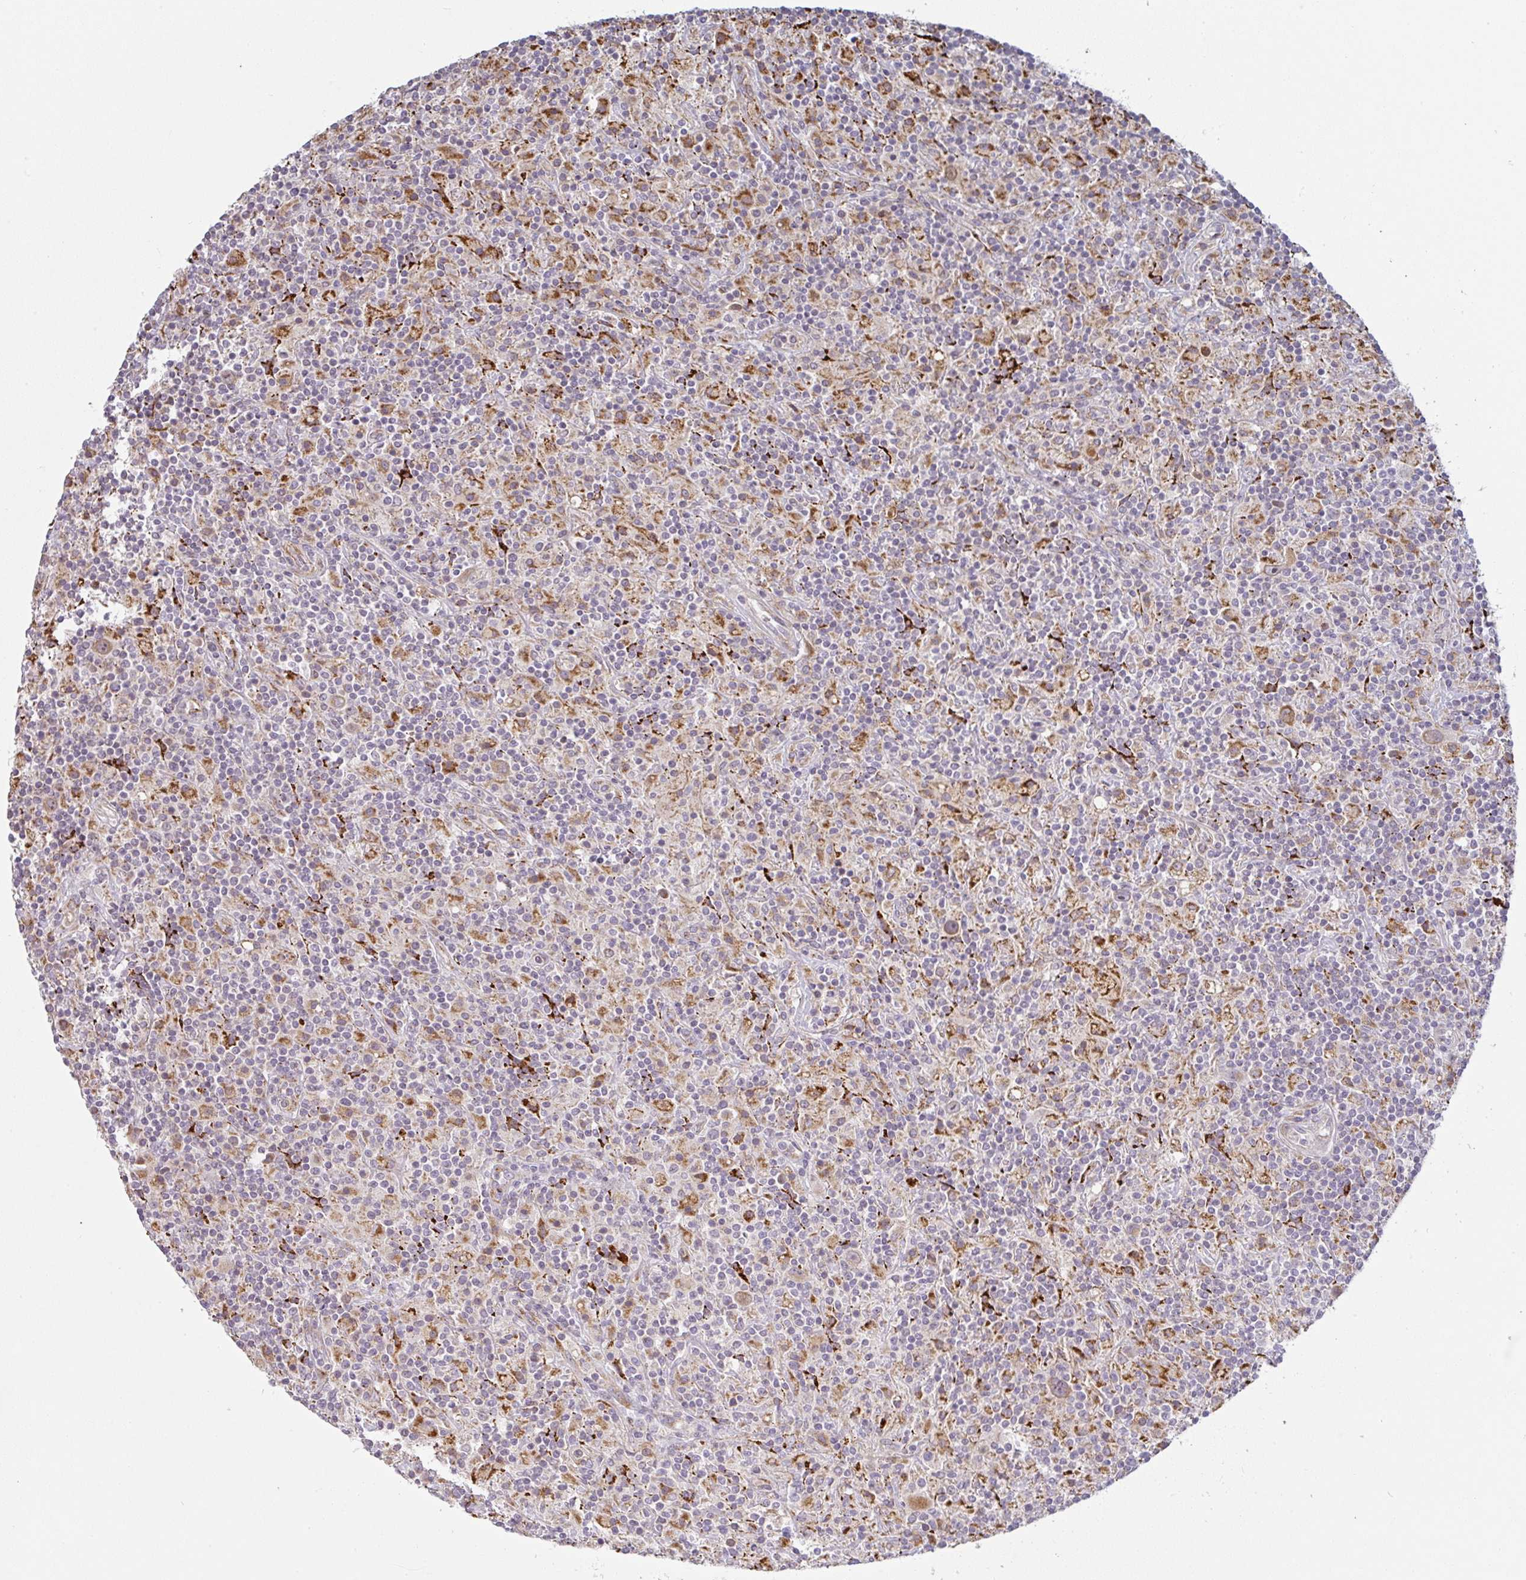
{"staining": {"intensity": "weak", "quantity": "25%-75%", "location": "cytoplasmic/membranous"}, "tissue": "lymphoma", "cell_type": "Tumor cells", "image_type": "cancer", "snomed": [{"axis": "morphology", "description": "Hodgkin's disease, NOS"}, {"axis": "topography", "description": "Lymph node"}], "caption": "DAB (3,3'-diaminobenzidine) immunohistochemical staining of lymphoma reveals weak cytoplasmic/membranous protein expression in approximately 25%-75% of tumor cells.", "gene": "MOB1A", "patient": {"sex": "male", "age": 70}}